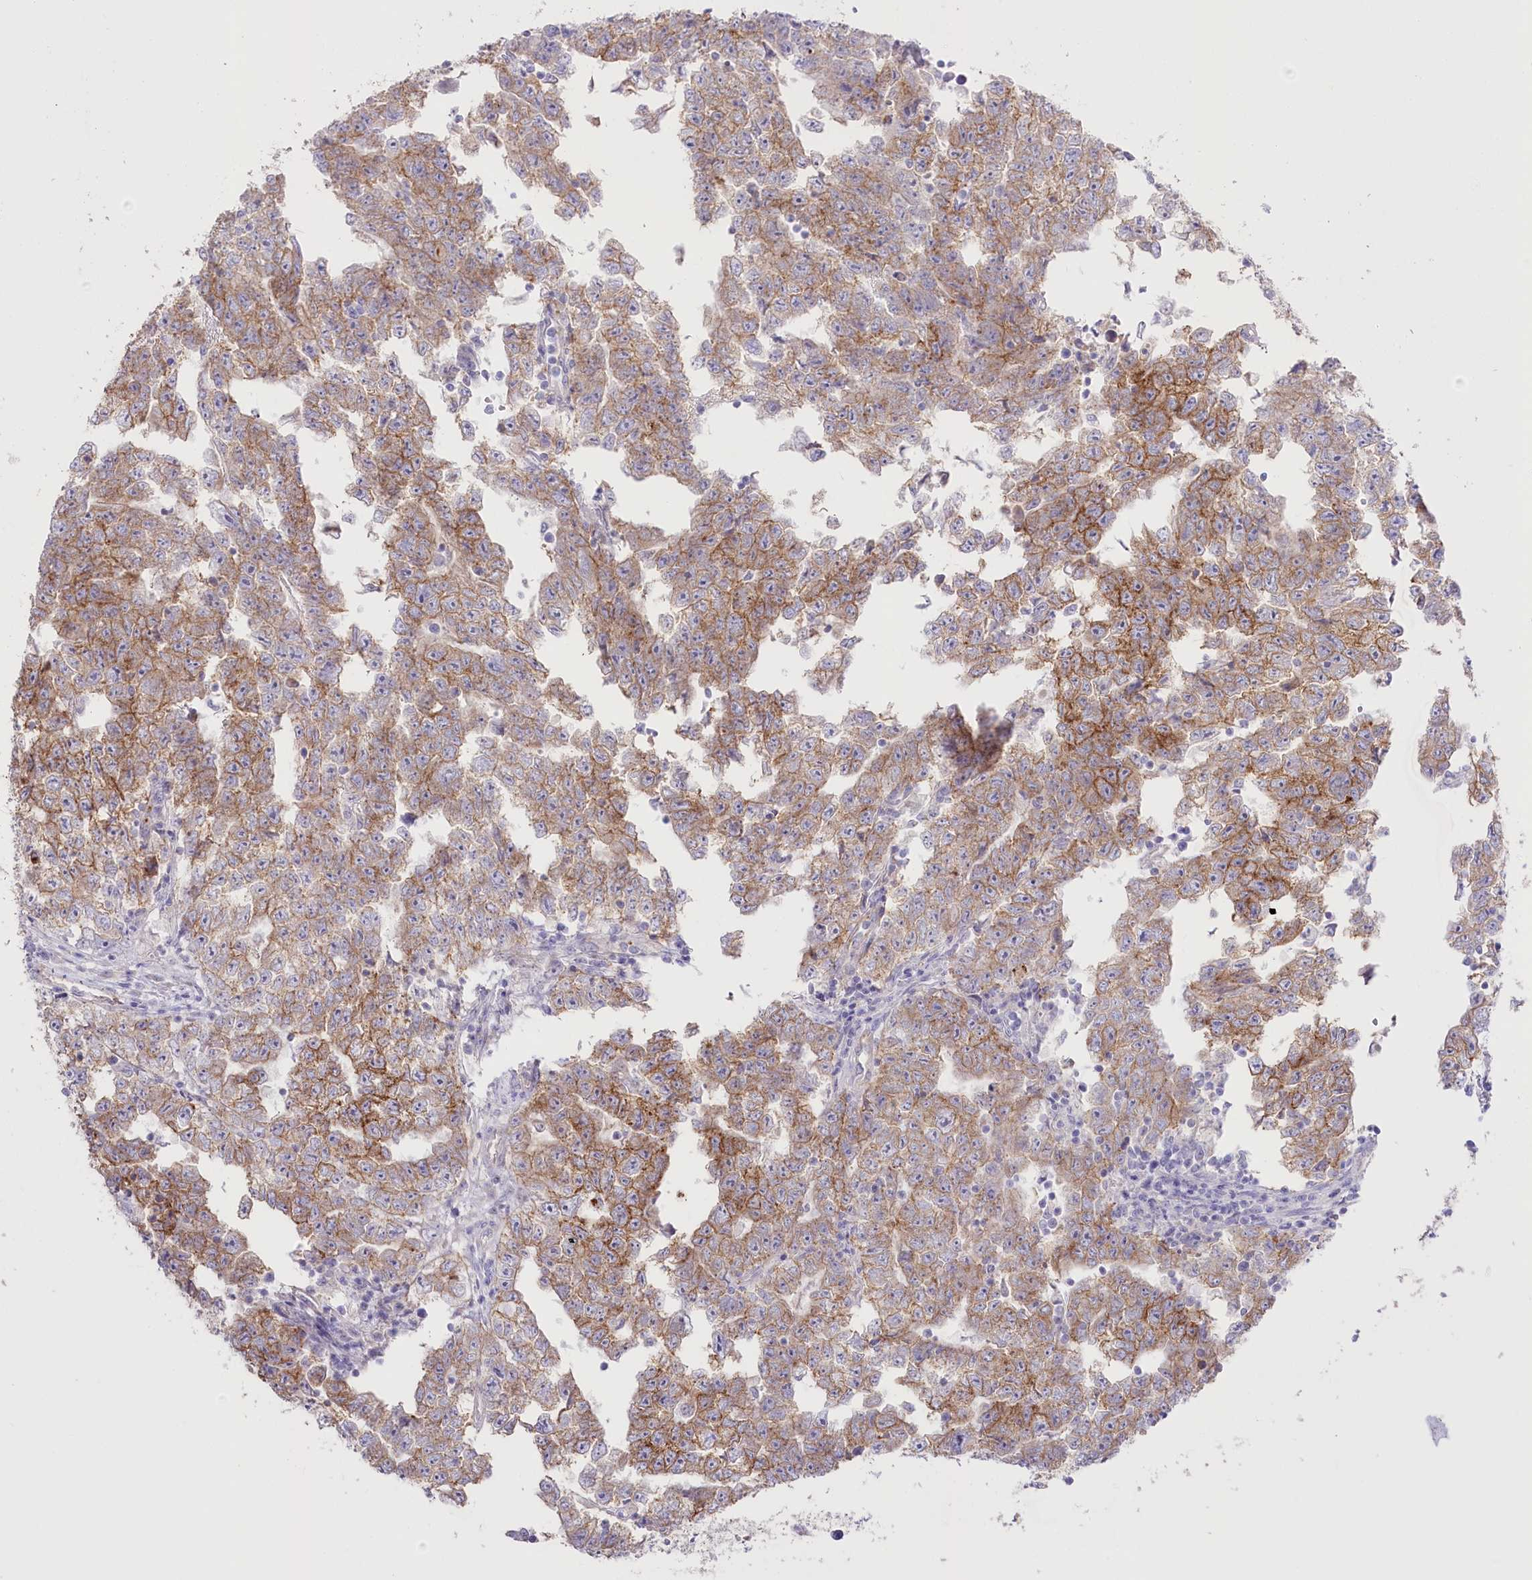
{"staining": {"intensity": "moderate", "quantity": ">75%", "location": "cytoplasmic/membranous"}, "tissue": "testis cancer", "cell_type": "Tumor cells", "image_type": "cancer", "snomed": [{"axis": "morphology", "description": "Carcinoma, Embryonal, NOS"}, {"axis": "topography", "description": "Testis"}], "caption": "Immunohistochemical staining of testis cancer (embryonal carcinoma) shows medium levels of moderate cytoplasmic/membranous staining in about >75% of tumor cells.", "gene": "SLC39A10", "patient": {"sex": "male", "age": 25}}